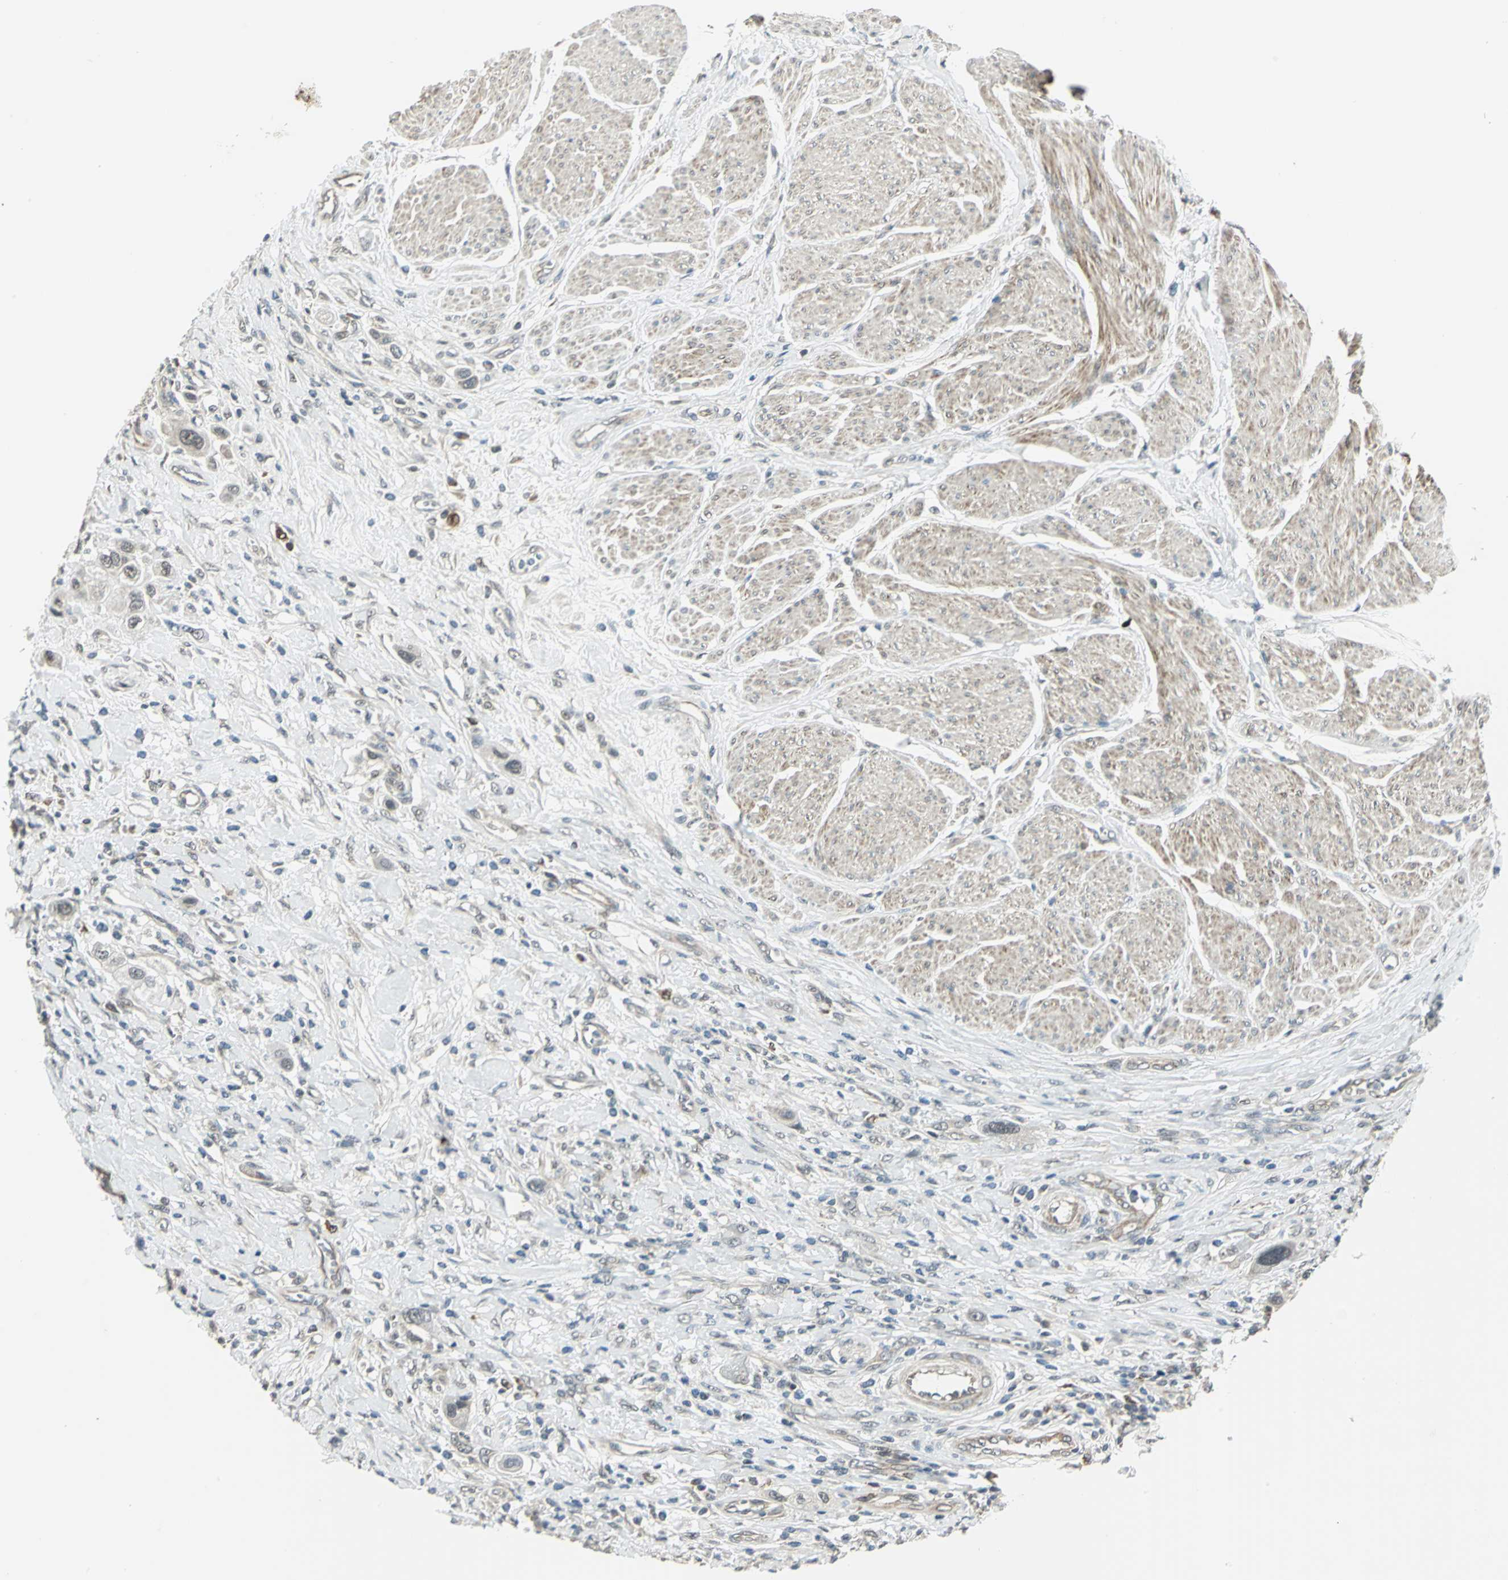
{"staining": {"intensity": "weak", "quantity": "<25%", "location": "cytoplasmic/membranous"}, "tissue": "urothelial cancer", "cell_type": "Tumor cells", "image_type": "cancer", "snomed": [{"axis": "morphology", "description": "Urothelial carcinoma, High grade"}, {"axis": "topography", "description": "Urinary bladder"}], "caption": "A high-resolution image shows immunohistochemistry staining of urothelial cancer, which reveals no significant staining in tumor cells.", "gene": "PLAGL2", "patient": {"sex": "male", "age": 50}}